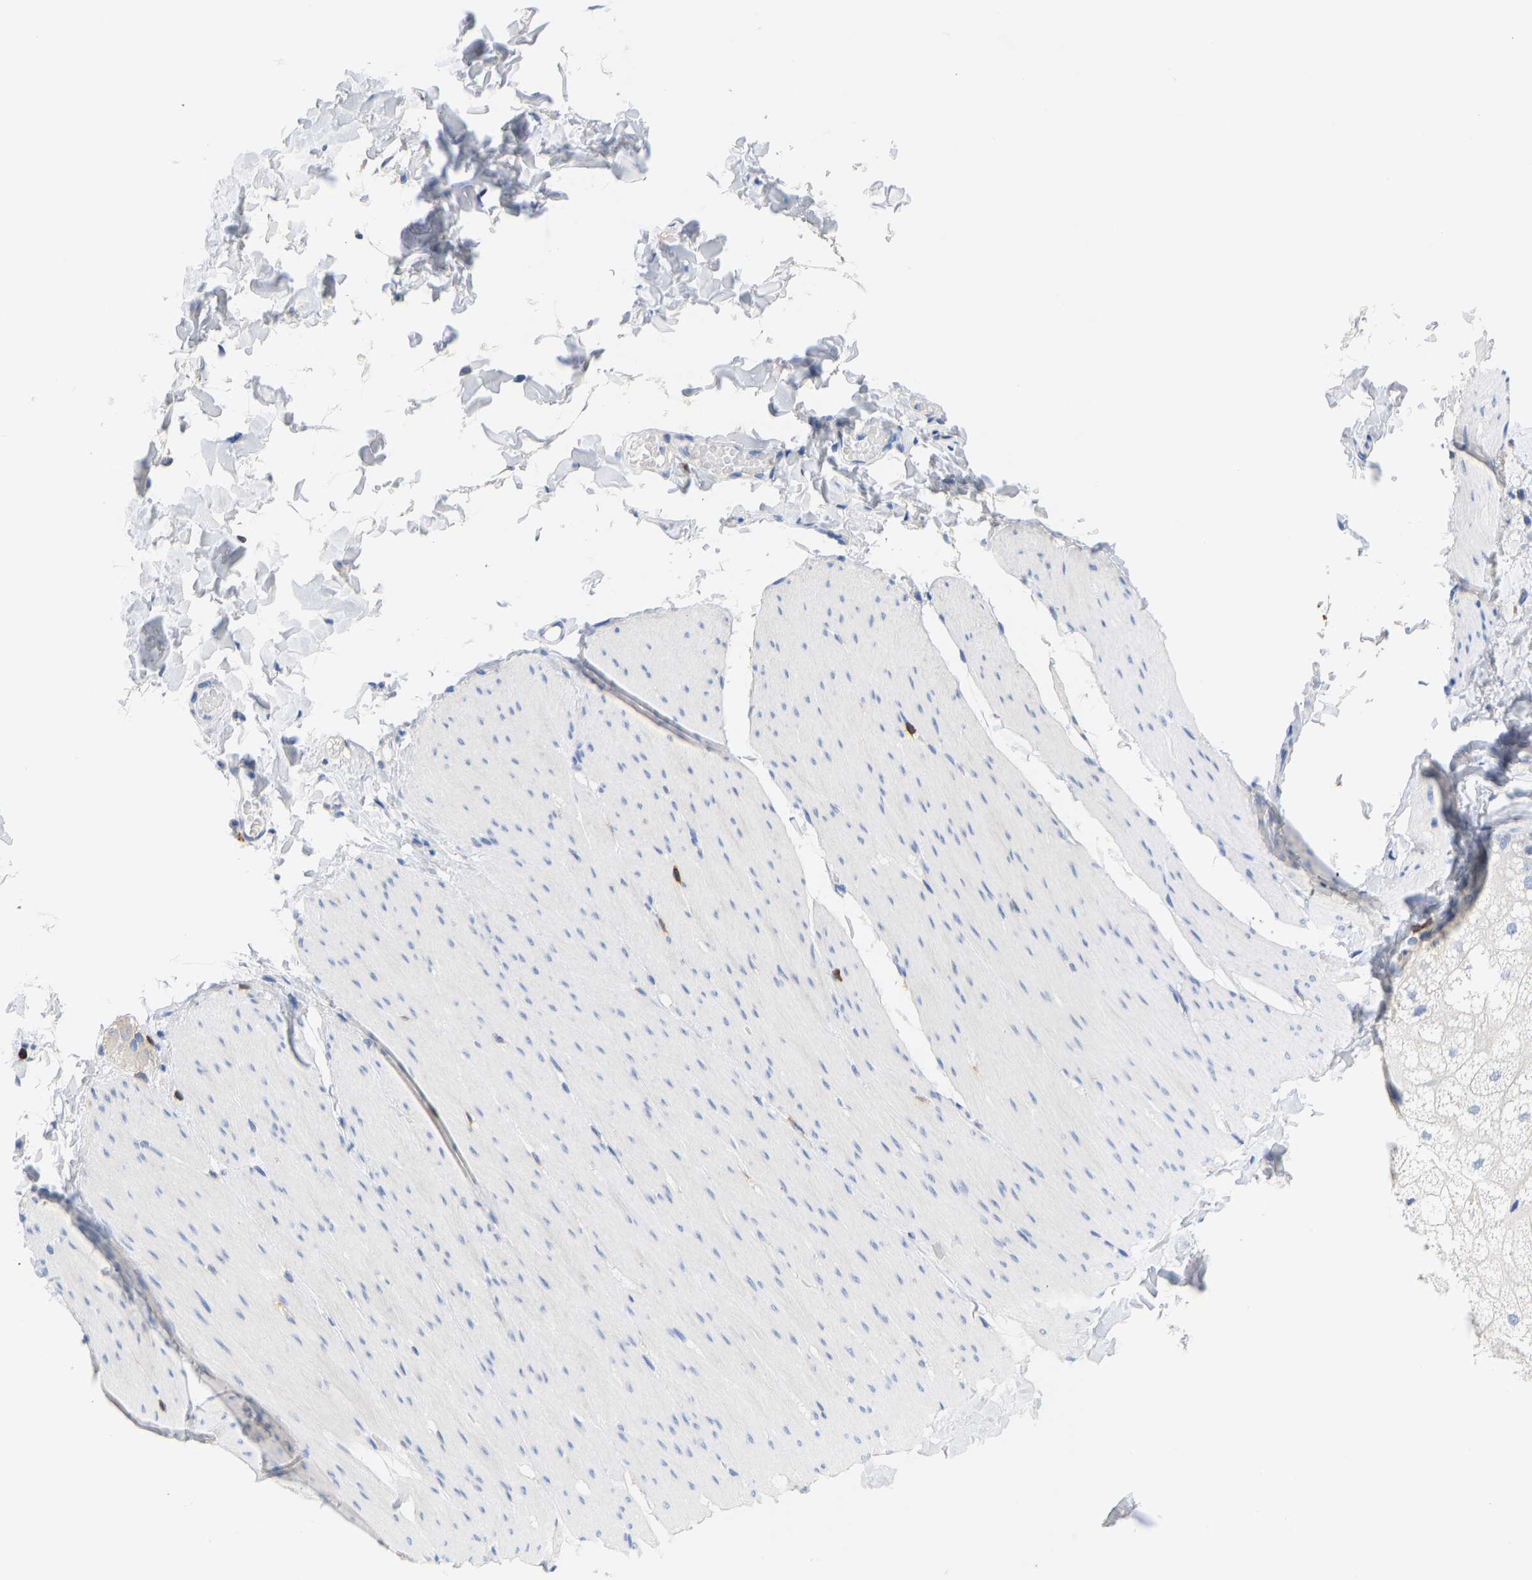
{"staining": {"intensity": "negative", "quantity": "none", "location": "none"}, "tissue": "smooth muscle", "cell_type": "Smooth muscle cells", "image_type": "normal", "snomed": [{"axis": "morphology", "description": "Normal tissue, NOS"}, {"axis": "topography", "description": "Smooth muscle"}, {"axis": "topography", "description": "Colon"}], "caption": "IHC image of unremarkable smooth muscle: human smooth muscle stained with DAB exhibits no significant protein staining in smooth muscle cells.", "gene": "EVL", "patient": {"sex": "male", "age": 67}}